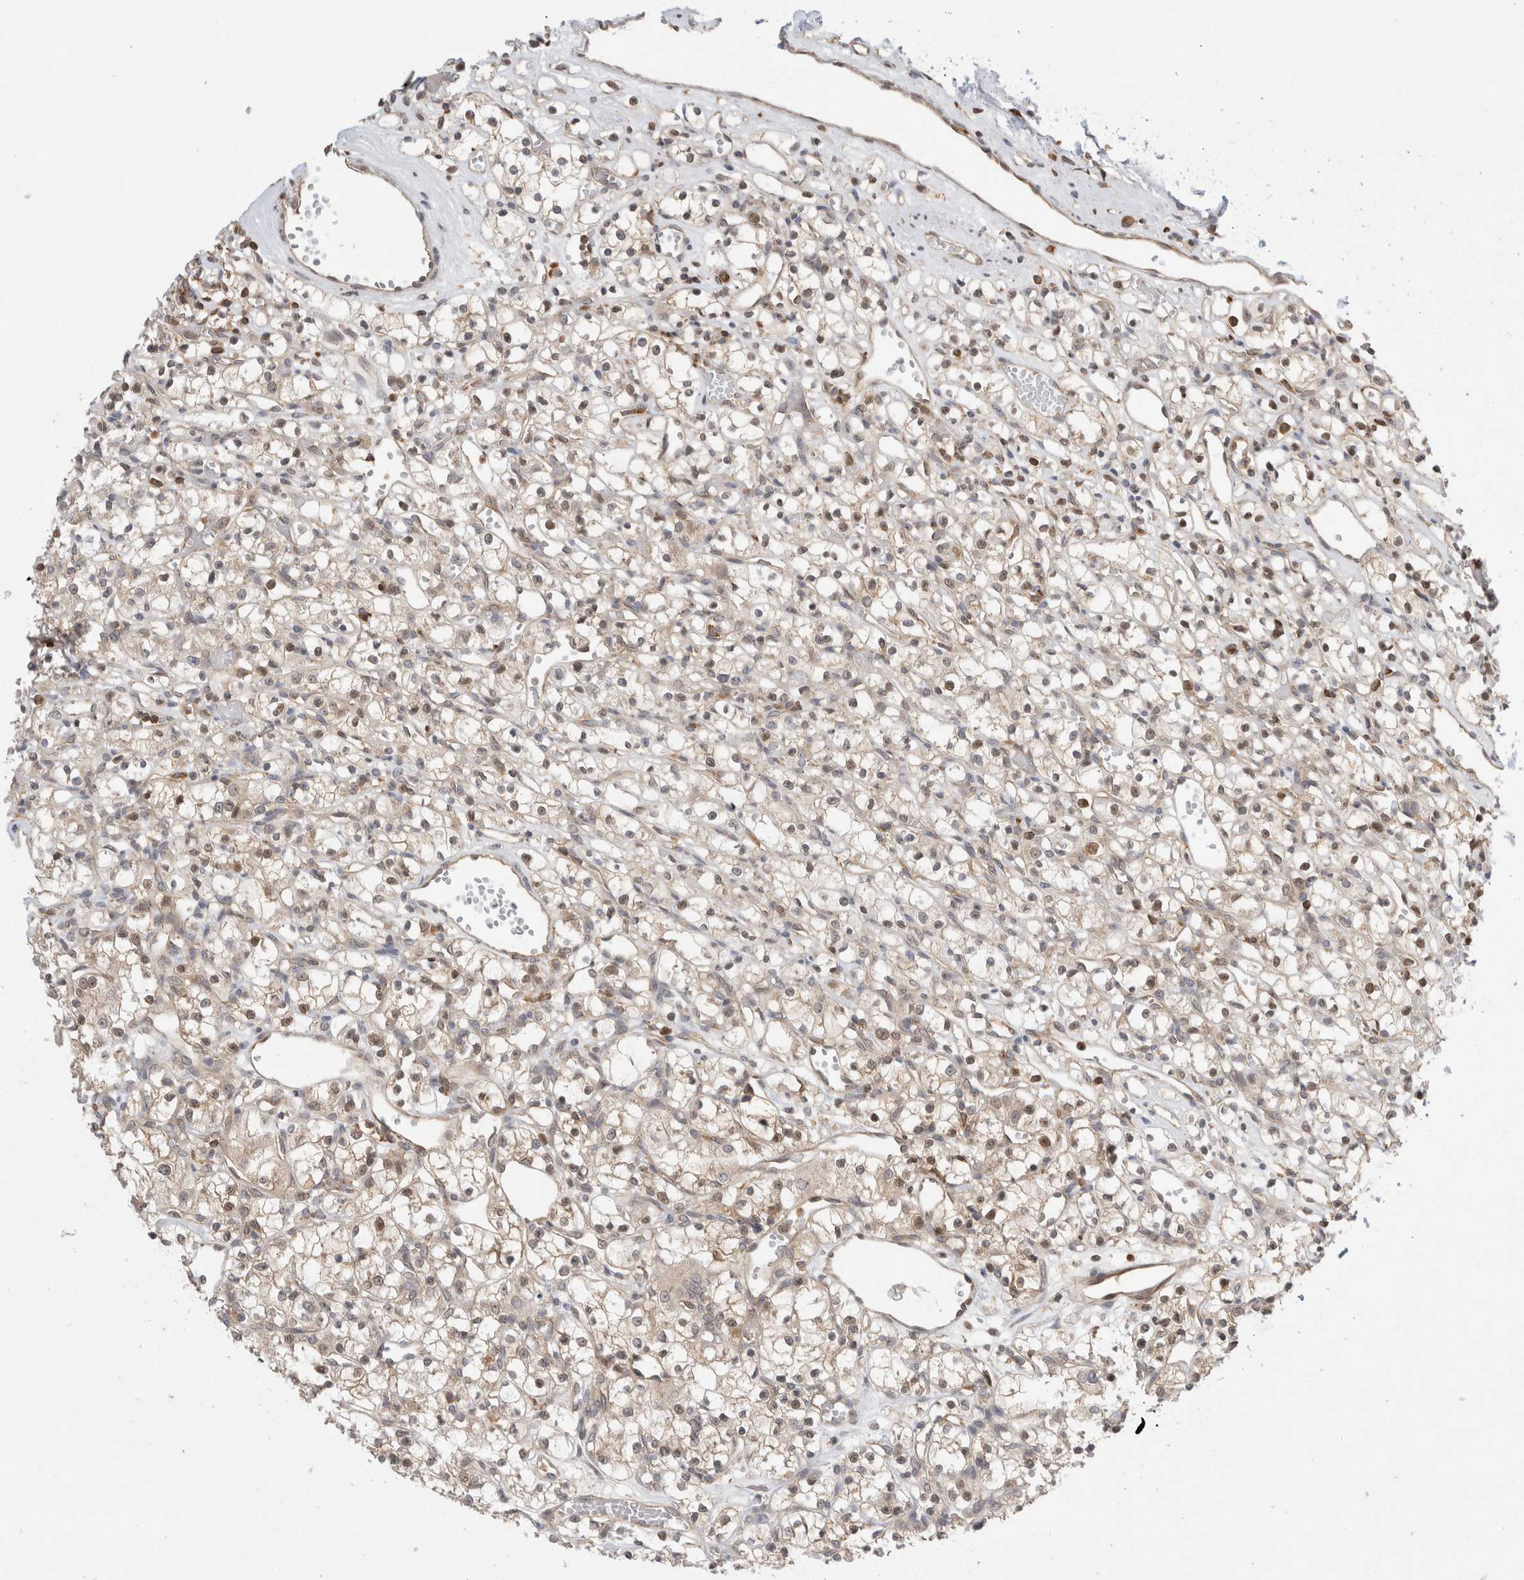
{"staining": {"intensity": "weak", "quantity": "<25%", "location": "cytoplasmic/membranous,nuclear"}, "tissue": "renal cancer", "cell_type": "Tumor cells", "image_type": "cancer", "snomed": [{"axis": "morphology", "description": "Adenocarcinoma, NOS"}, {"axis": "topography", "description": "Kidney"}], "caption": "Tumor cells are negative for brown protein staining in renal cancer (adenocarcinoma).", "gene": "NFKB1", "patient": {"sex": "female", "age": 59}}